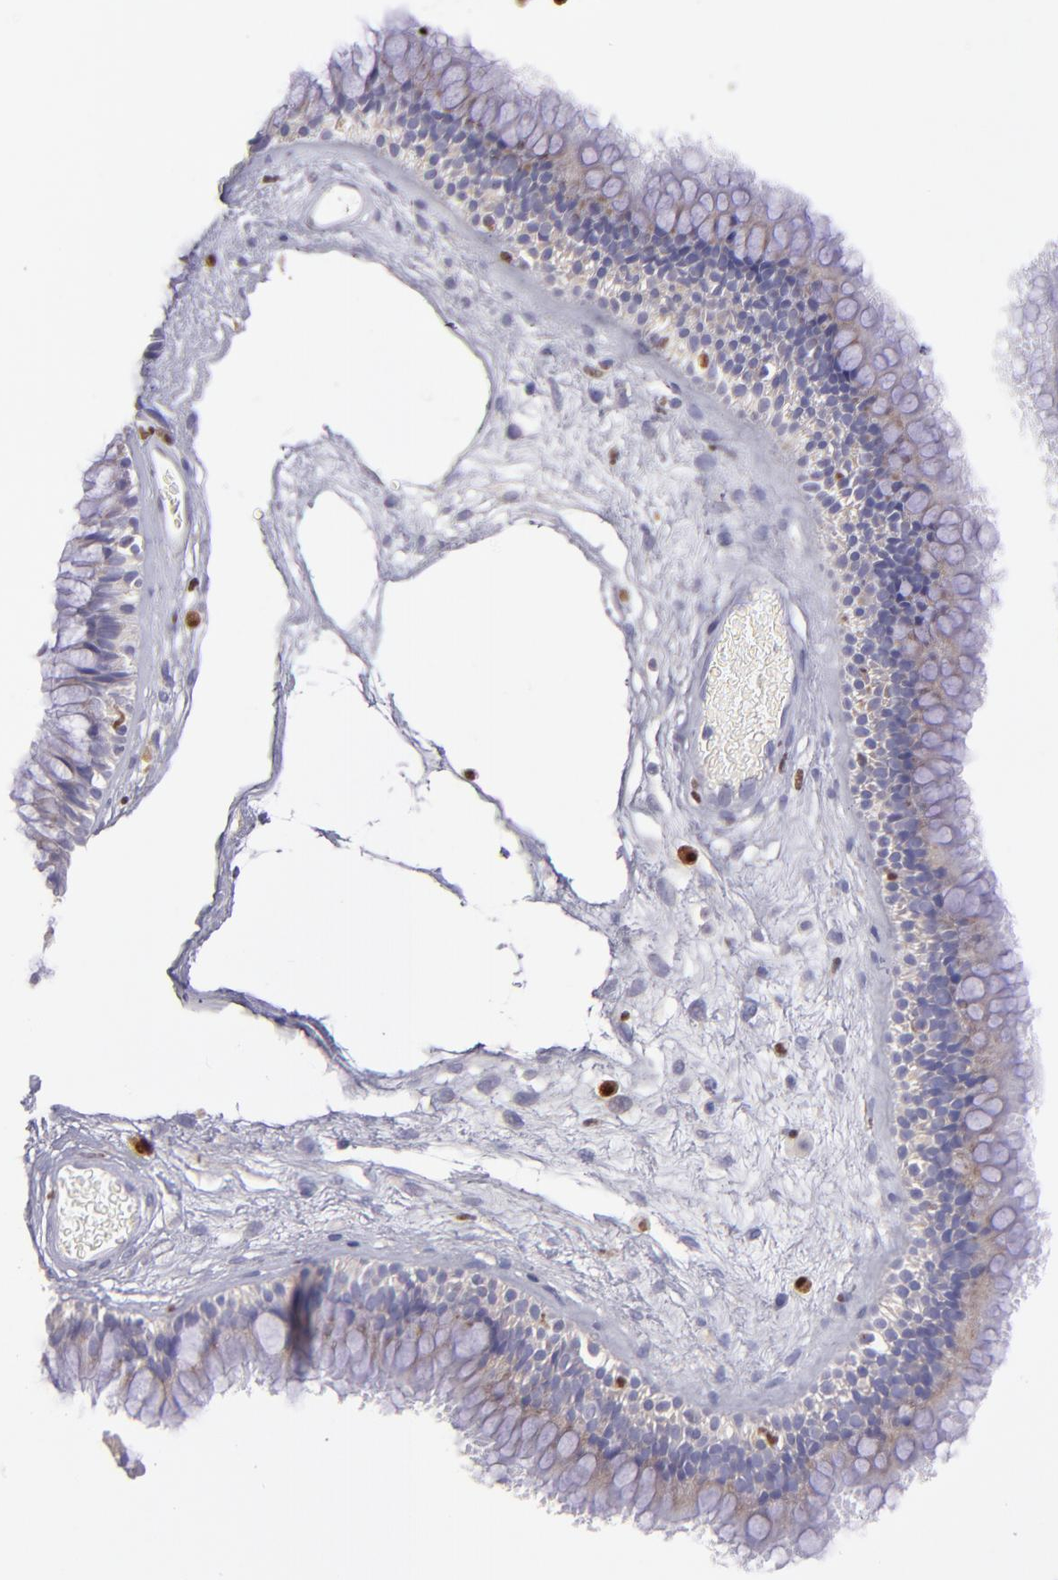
{"staining": {"intensity": "moderate", "quantity": ">75%", "location": "cytoplasmic/membranous"}, "tissue": "nasopharynx", "cell_type": "Respiratory epithelial cells", "image_type": "normal", "snomed": [{"axis": "morphology", "description": "Normal tissue, NOS"}, {"axis": "morphology", "description": "Inflammation, NOS"}, {"axis": "topography", "description": "Nasopharynx"}], "caption": "Respiratory epithelial cells reveal medium levels of moderate cytoplasmic/membranous staining in approximately >75% of cells in benign human nasopharynx.", "gene": "IRF8", "patient": {"sex": "male", "age": 48}}